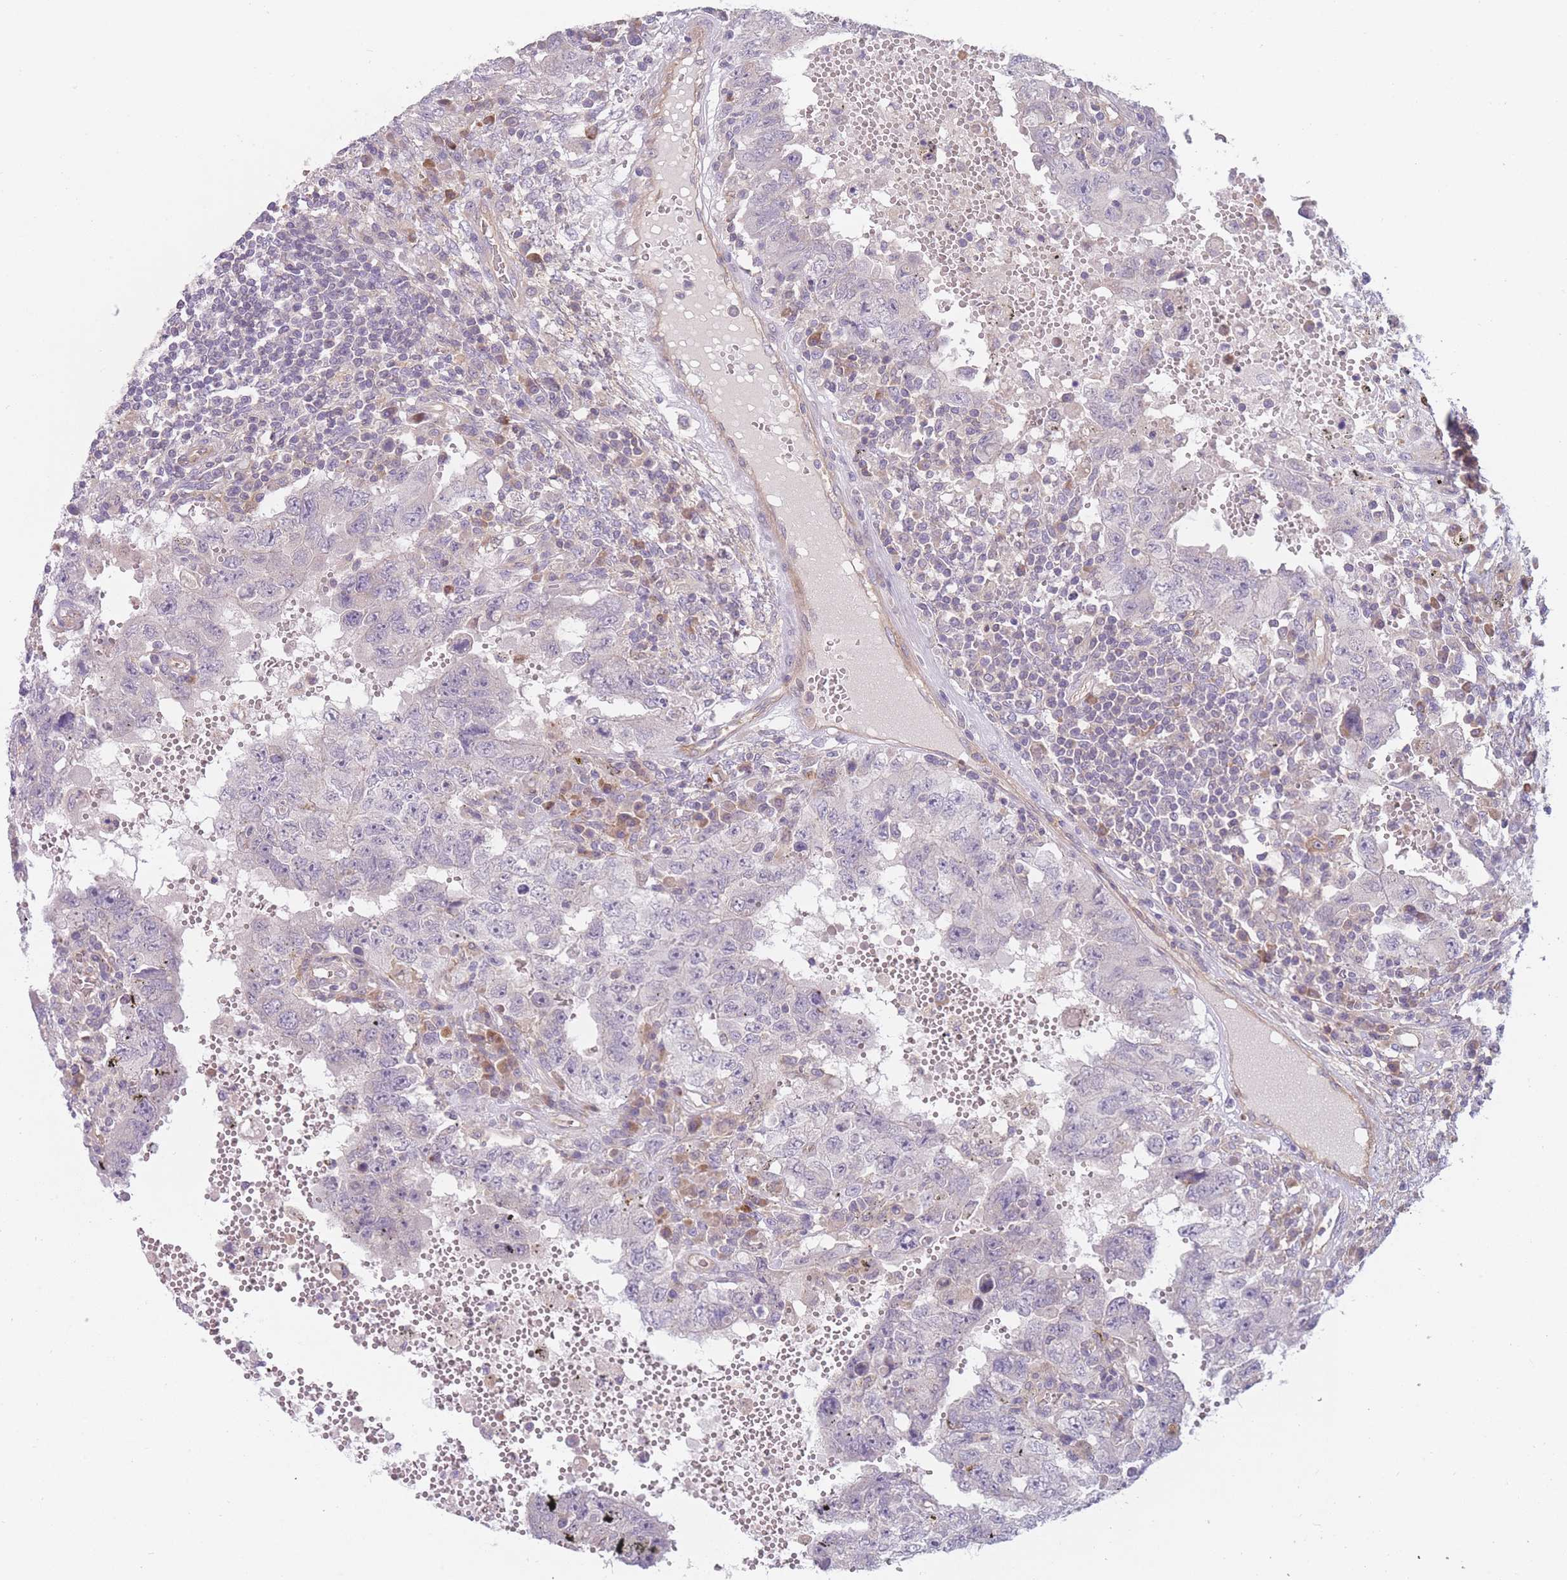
{"staining": {"intensity": "negative", "quantity": "none", "location": "none"}, "tissue": "testis cancer", "cell_type": "Tumor cells", "image_type": "cancer", "snomed": [{"axis": "morphology", "description": "Carcinoma, Embryonal, NOS"}, {"axis": "topography", "description": "Testis"}], "caption": "This is an immunohistochemistry (IHC) micrograph of embryonal carcinoma (testis). There is no positivity in tumor cells.", "gene": "WDR93", "patient": {"sex": "male", "age": 26}}